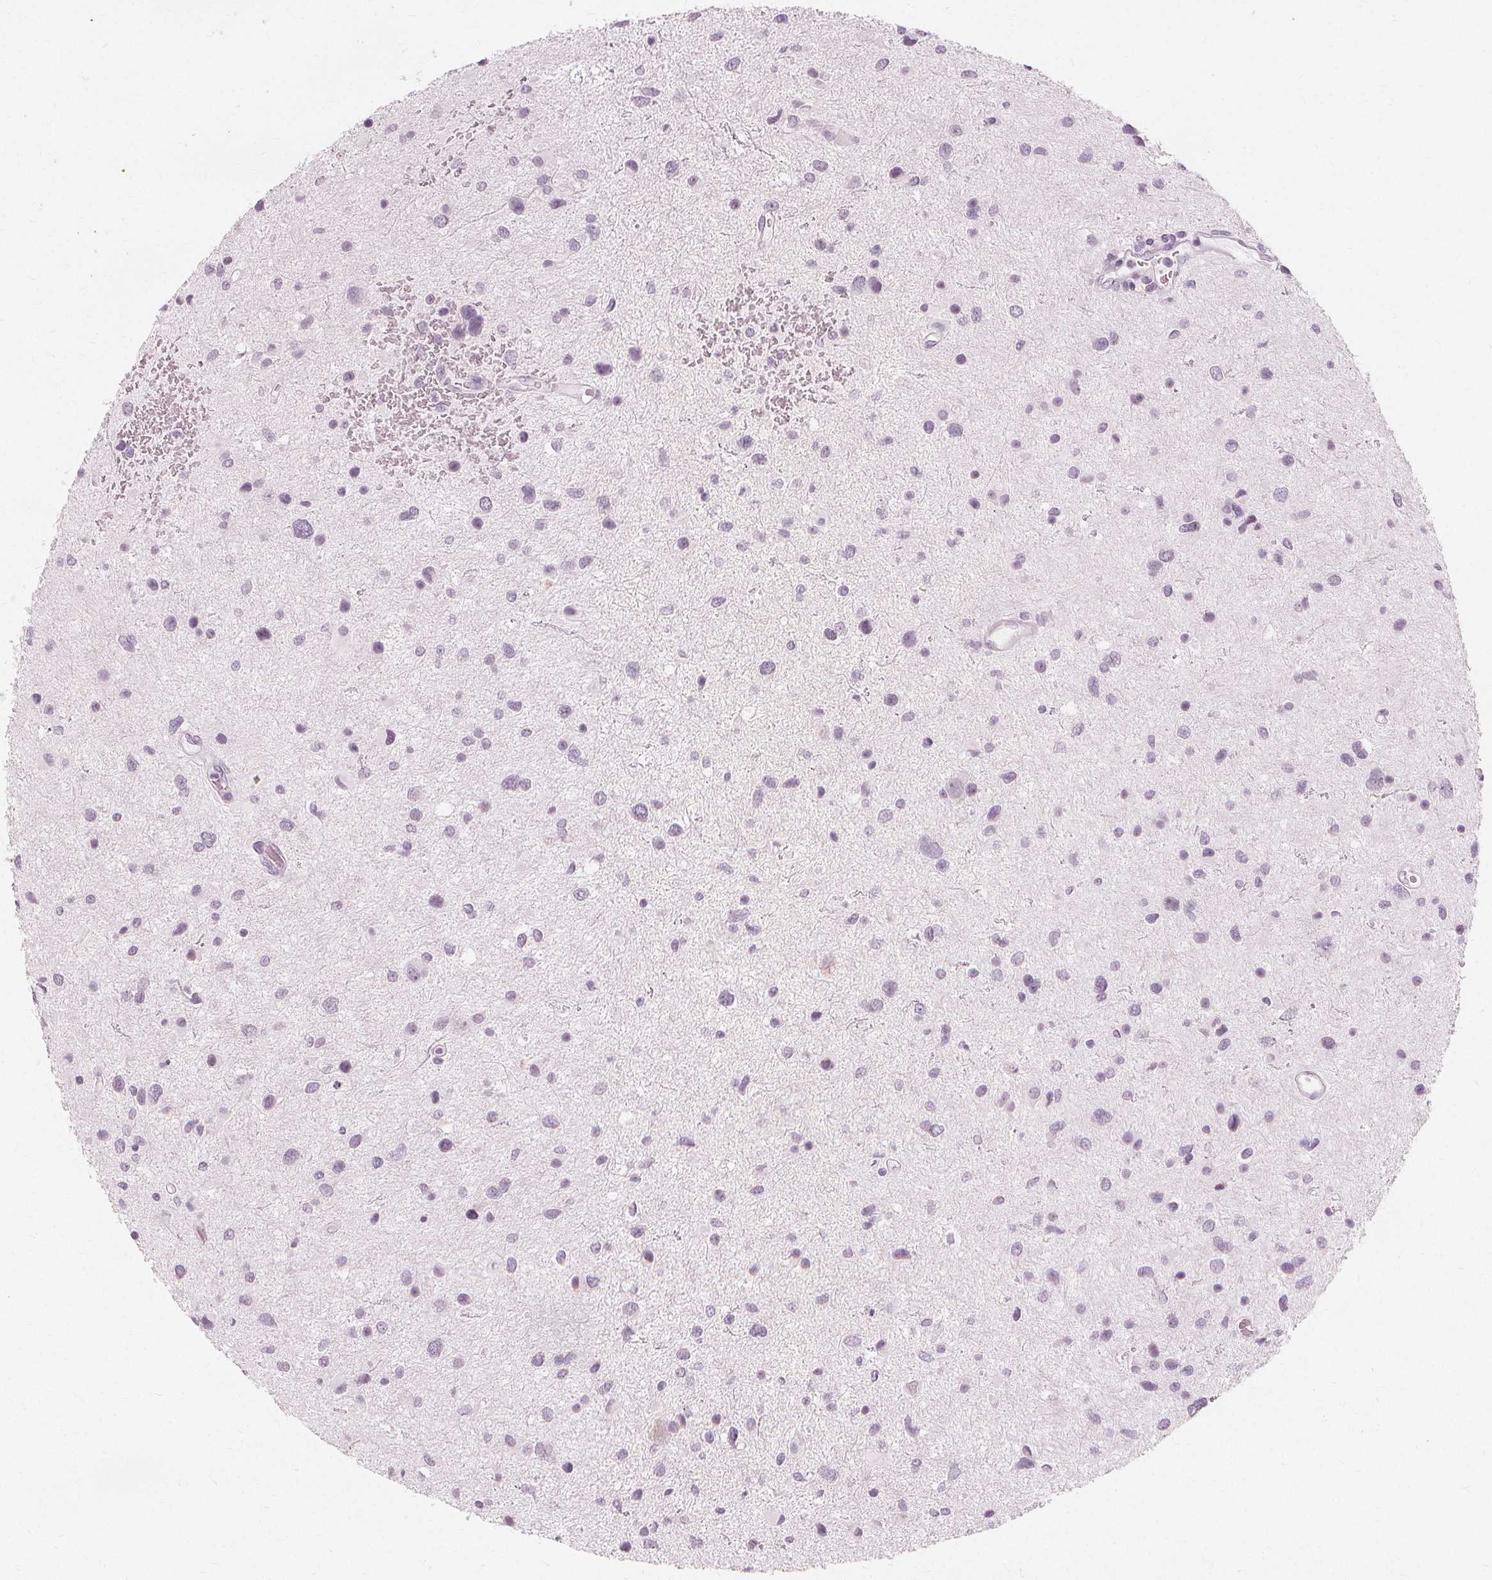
{"staining": {"intensity": "negative", "quantity": "none", "location": "none"}, "tissue": "glioma", "cell_type": "Tumor cells", "image_type": "cancer", "snomed": [{"axis": "morphology", "description": "Glioma, malignant, Low grade"}, {"axis": "topography", "description": "Brain"}], "caption": "High magnification brightfield microscopy of malignant low-grade glioma stained with DAB (brown) and counterstained with hematoxylin (blue): tumor cells show no significant staining. (Stains: DAB immunohistochemistry (IHC) with hematoxylin counter stain, Microscopy: brightfield microscopy at high magnification).", "gene": "NXPE1", "patient": {"sex": "female", "age": 32}}